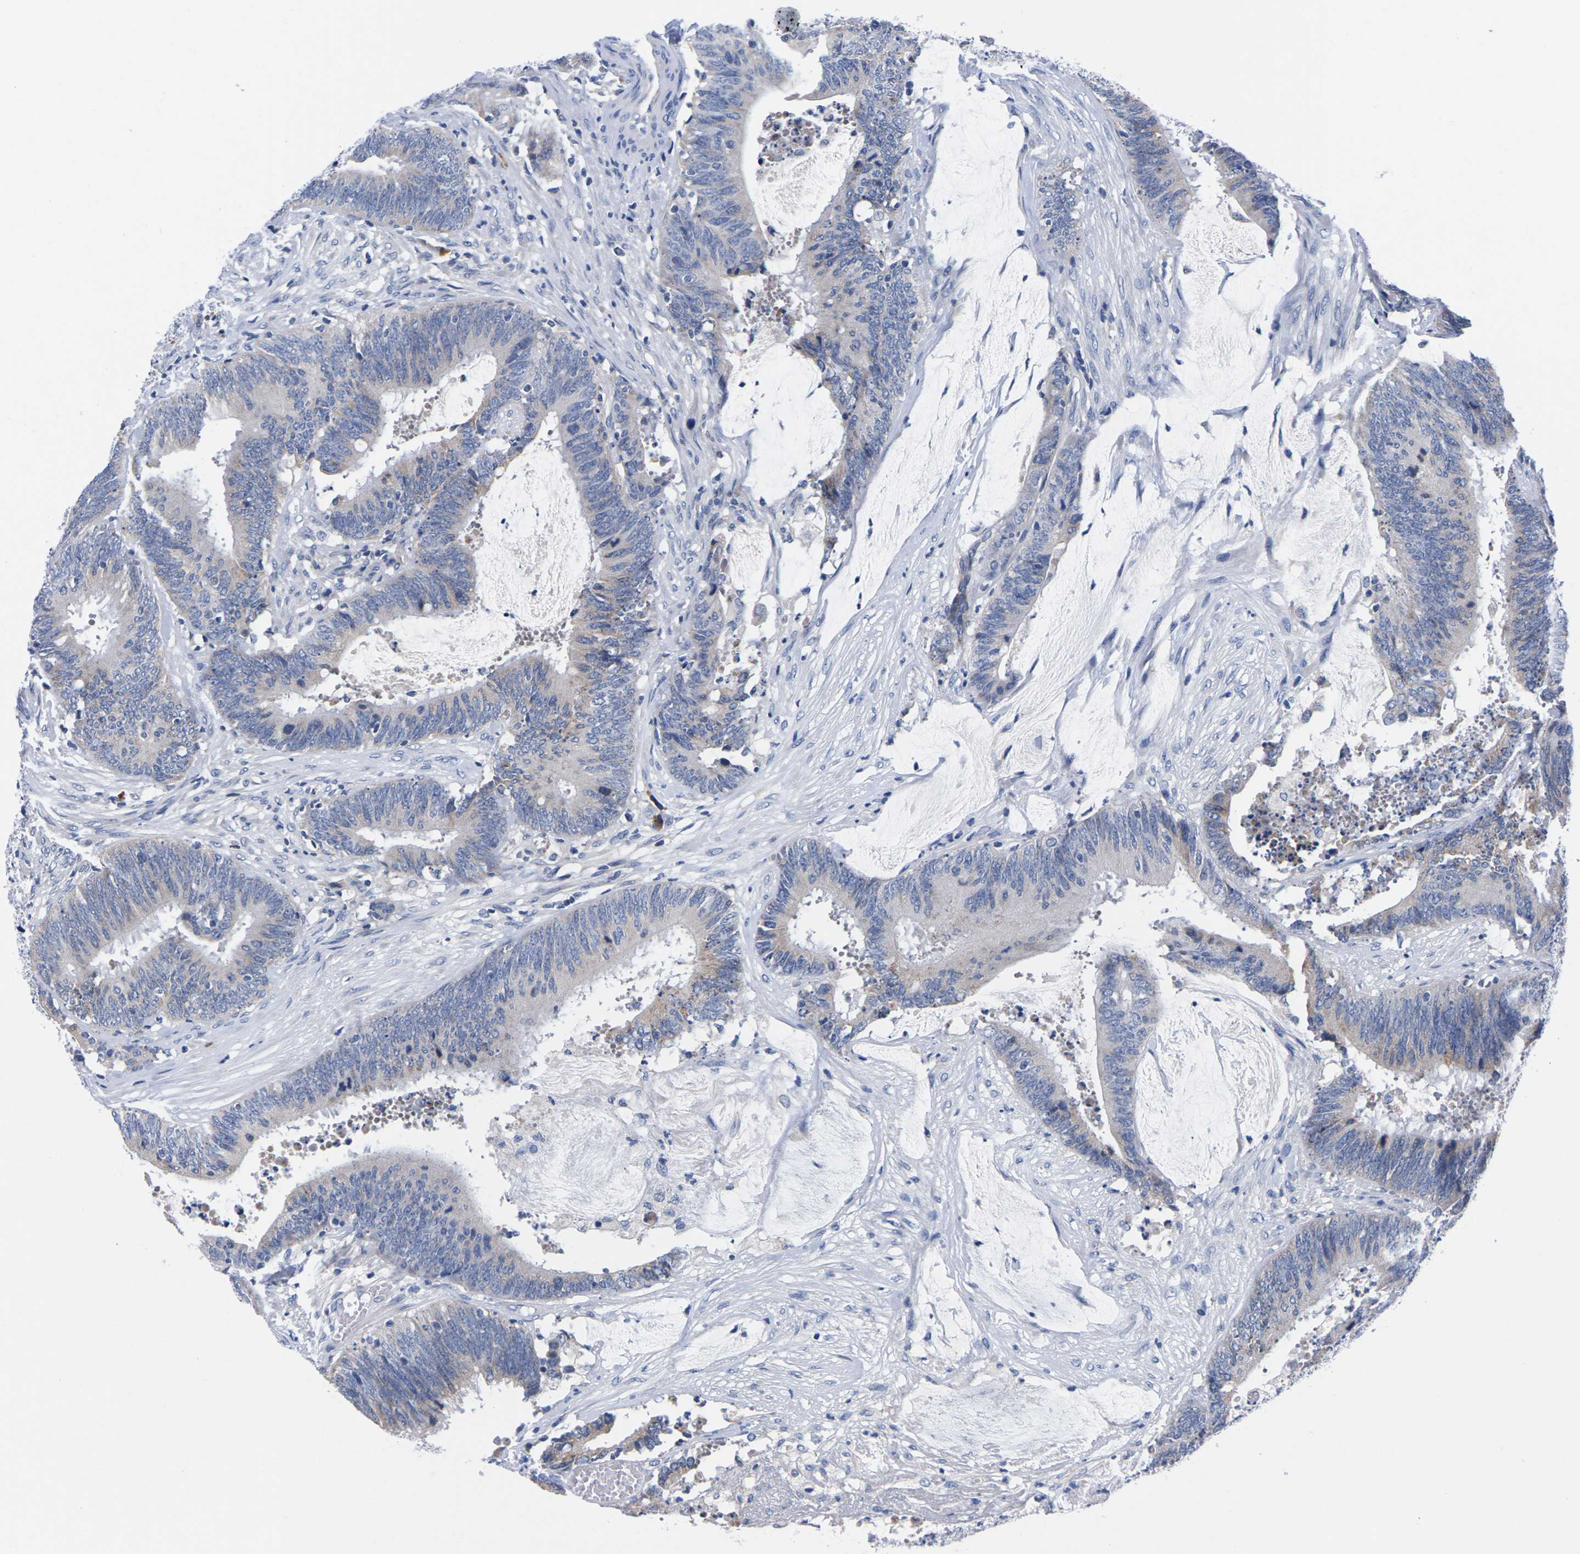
{"staining": {"intensity": "negative", "quantity": "none", "location": "none"}, "tissue": "colorectal cancer", "cell_type": "Tumor cells", "image_type": "cancer", "snomed": [{"axis": "morphology", "description": "Adenocarcinoma, NOS"}, {"axis": "topography", "description": "Rectum"}], "caption": "Immunohistochemistry (IHC) of human adenocarcinoma (colorectal) displays no staining in tumor cells.", "gene": "FAM210A", "patient": {"sex": "female", "age": 66}}